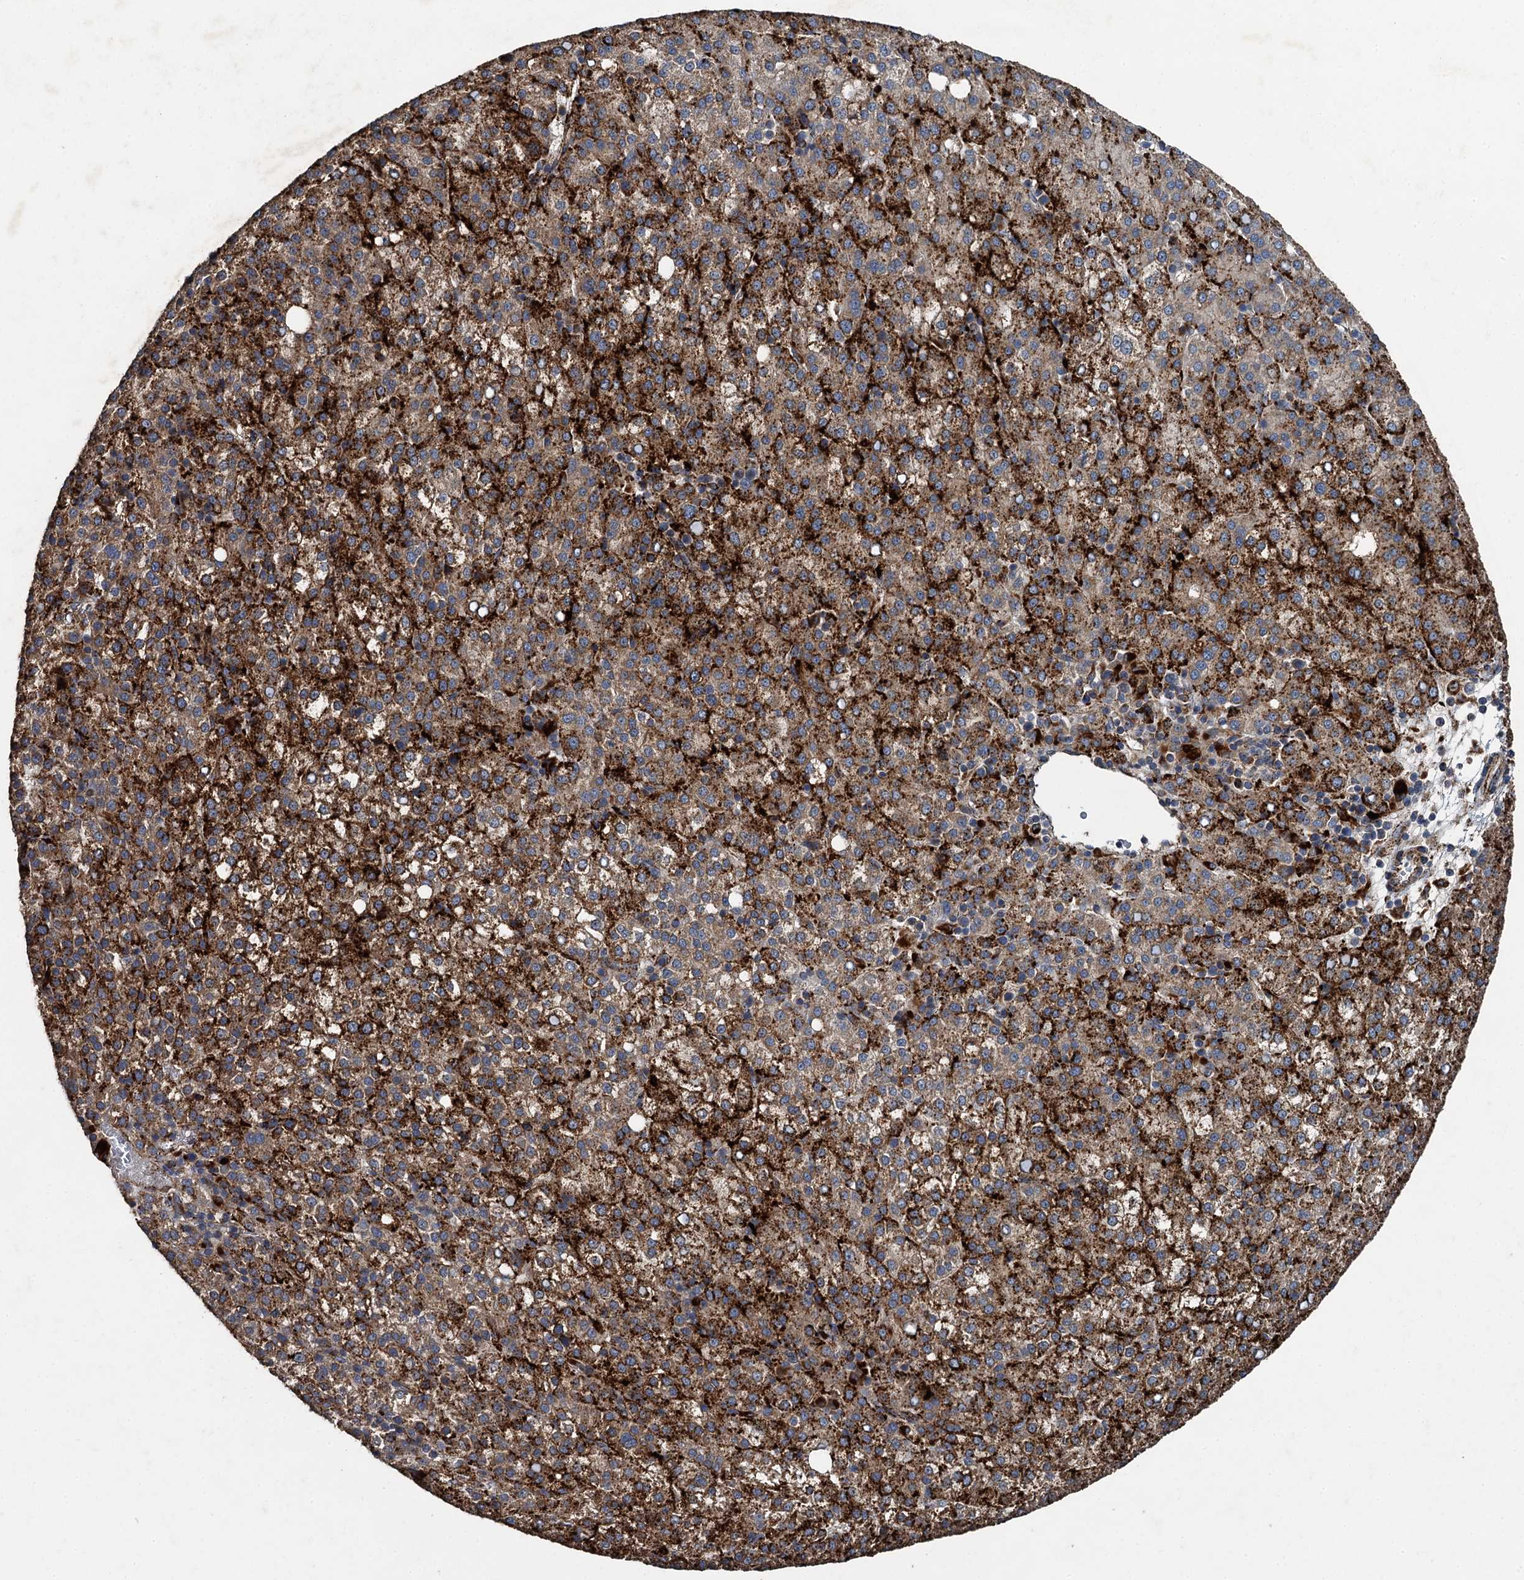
{"staining": {"intensity": "strong", "quantity": ">75%", "location": "cytoplasmic/membranous"}, "tissue": "liver cancer", "cell_type": "Tumor cells", "image_type": "cancer", "snomed": [{"axis": "morphology", "description": "Carcinoma, Hepatocellular, NOS"}, {"axis": "topography", "description": "Liver"}], "caption": "Hepatocellular carcinoma (liver) was stained to show a protein in brown. There is high levels of strong cytoplasmic/membranous staining in approximately >75% of tumor cells. (Stains: DAB in brown, nuclei in blue, Microscopy: brightfield microscopy at high magnification).", "gene": "GBA1", "patient": {"sex": "female", "age": 58}}